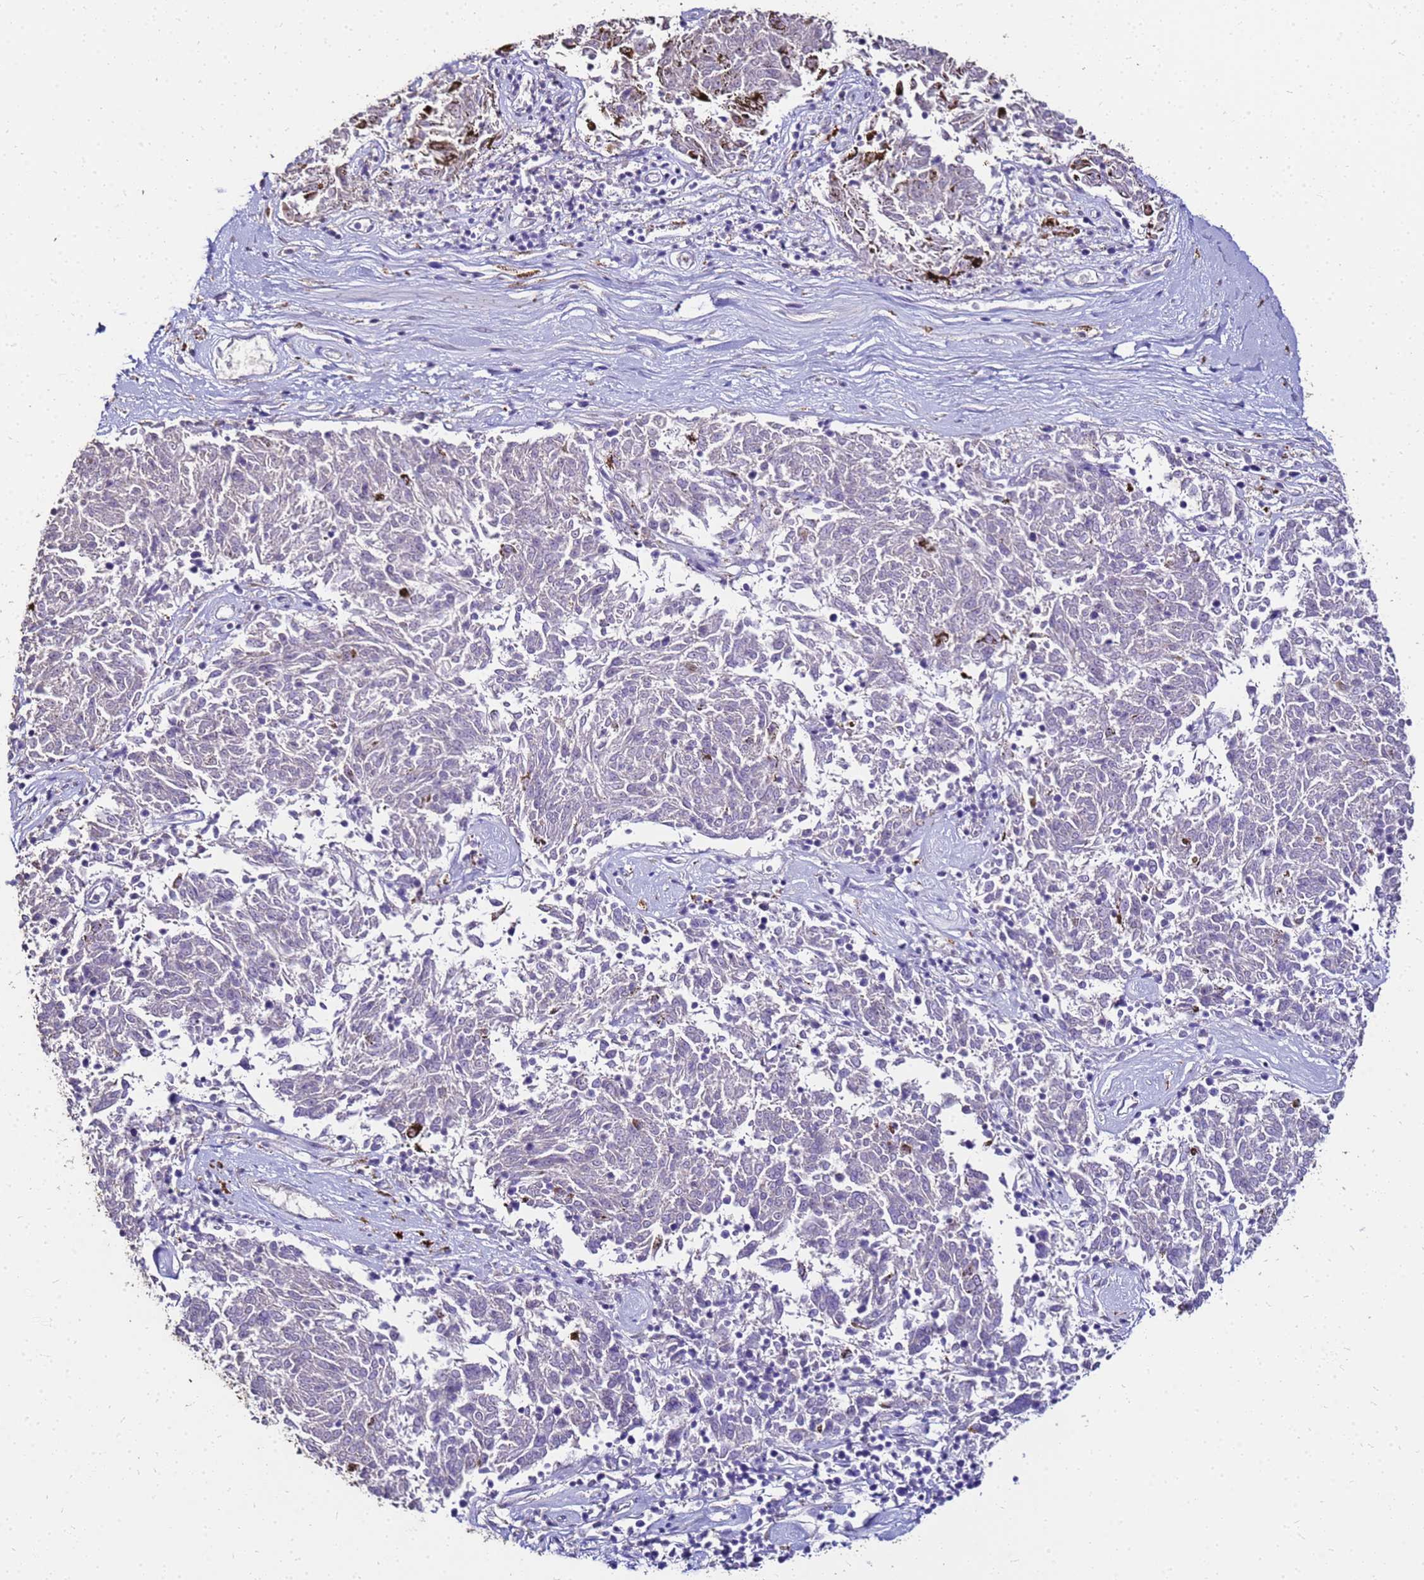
{"staining": {"intensity": "negative", "quantity": "none", "location": "none"}, "tissue": "melanoma", "cell_type": "Tumor cells", "image_type": "cancer", "snomed": [{"axis": "morphology", "description": "Malignant melanoma, NOS"}, {"axis": "topography", "description": "Skin"}], "caption": "This is an immunohistochemistry (IHC) photomicrograph of malignant melanoma. There is no expression in tumor cells.", "gene": "S100A2", "patient": {"sex": "female", "age": 72}}